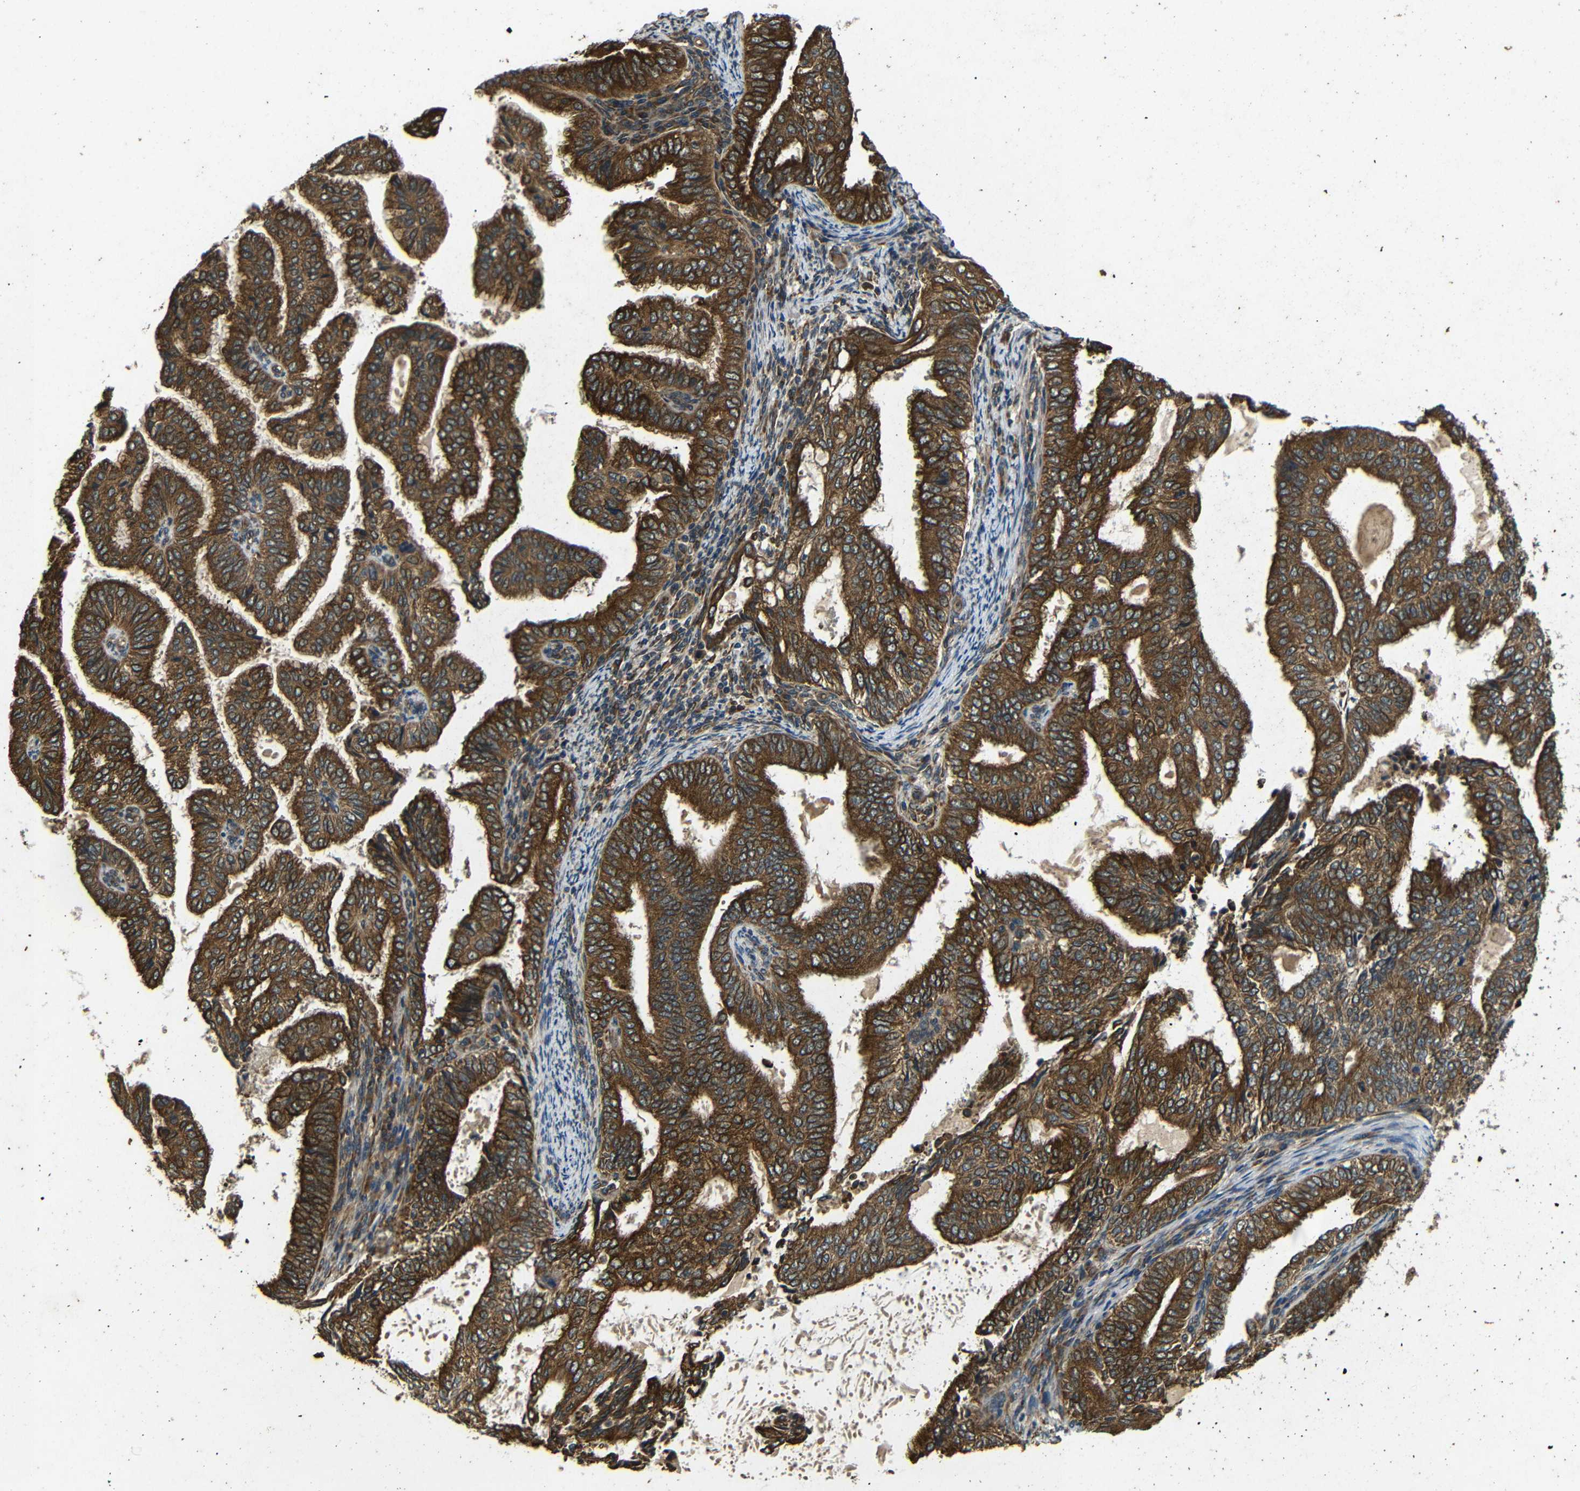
{"staining": {"intensity": "strong", "quantity": ">75%", "location": "cytoplasmic/membranous"}, "tissue": "endometrial cancer", "cell_type": "Tumor cells", "image_type": "cancer", "snomed": [{"axis": "morphology", "description": "Adenocarcinoma, NOS"}, {"axis": "topography", "description": "Endometrium"}], "caption": "A high amount of strong cytoplasmic/membranous staining is present in about >75% of tumor cells in endometrial adenocarcinoma tissue.", "gene": "TRPC1", "patient": {"sex": "female", "age": 58}}